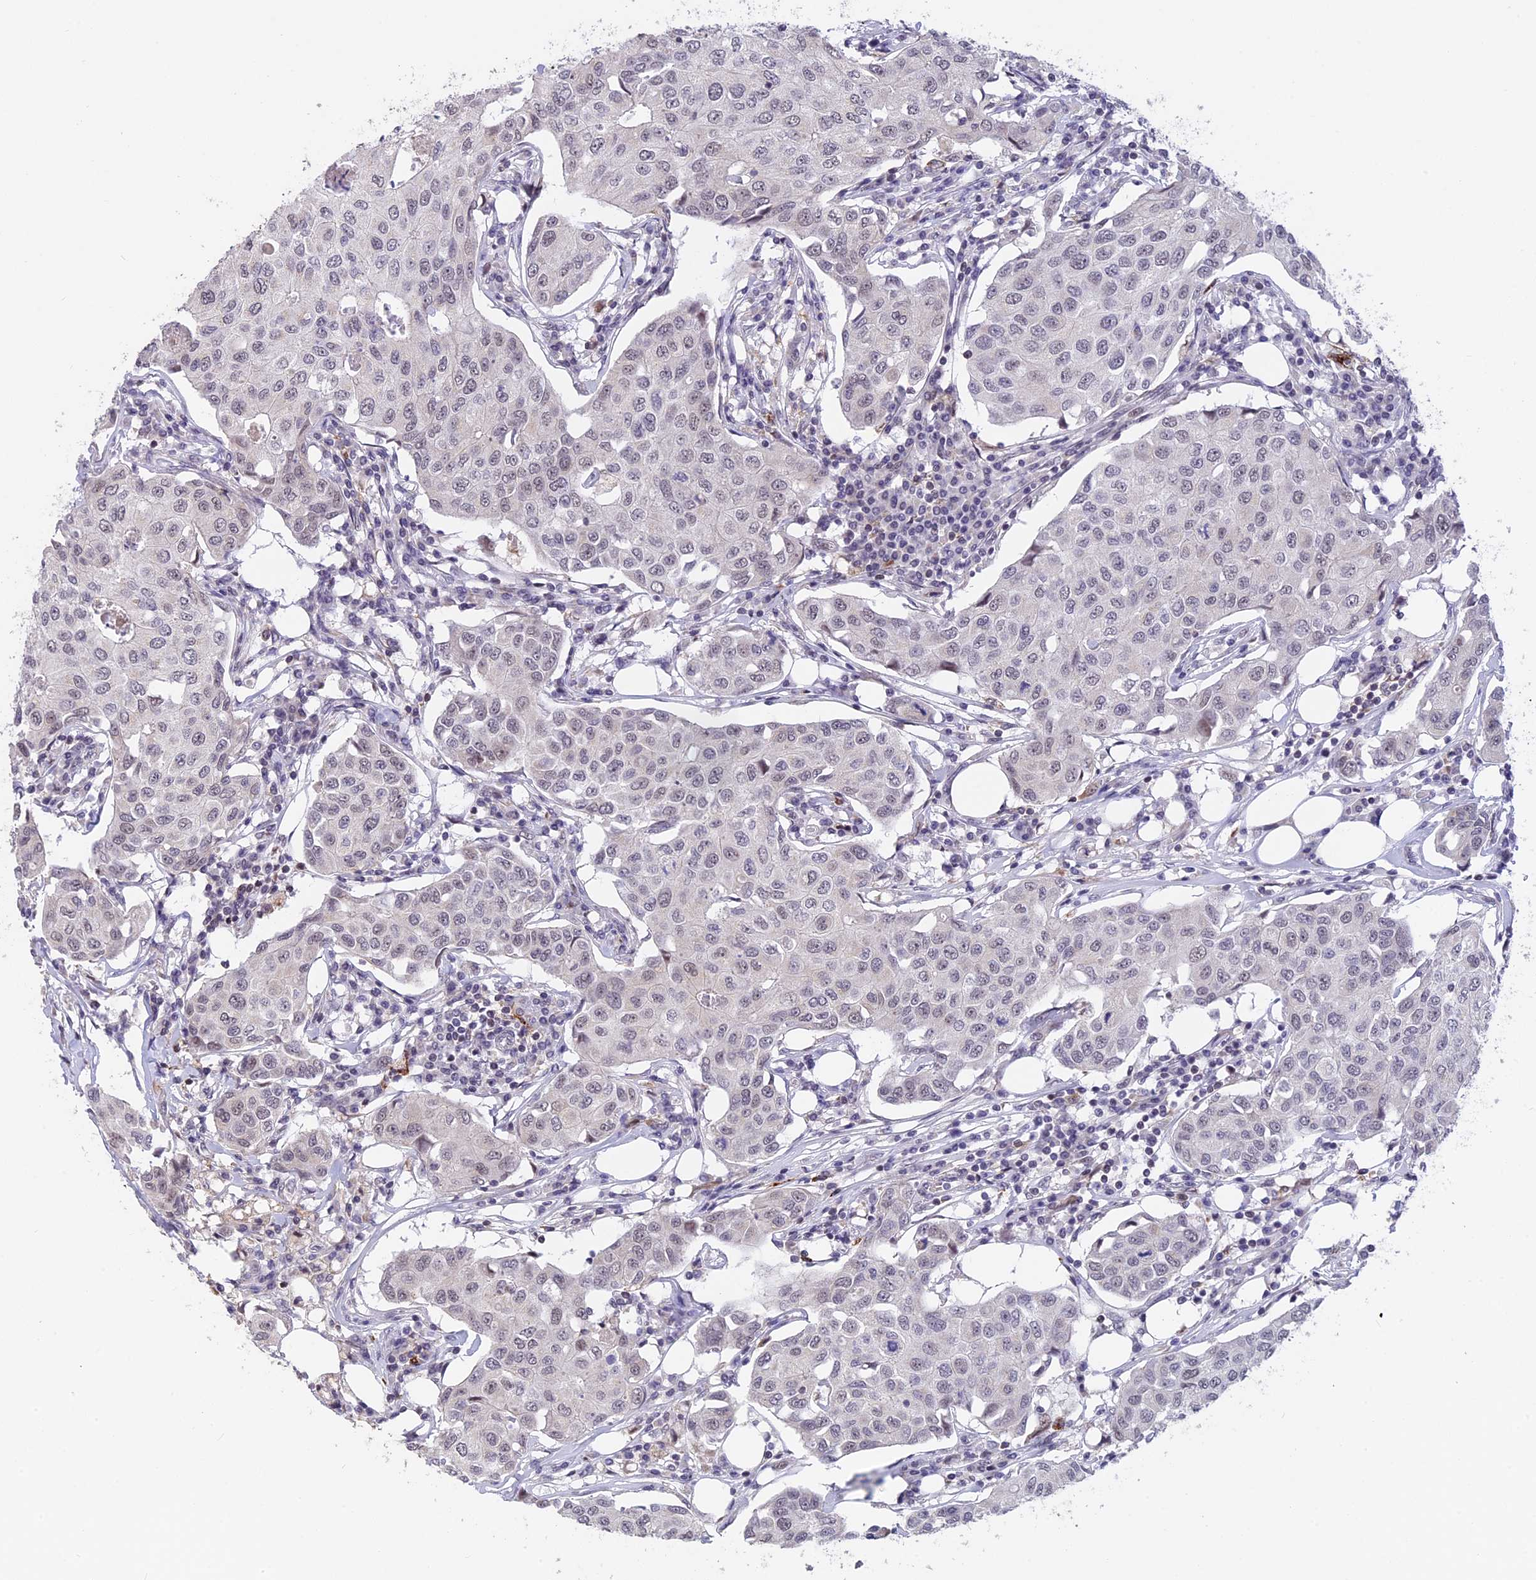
{"staining": {"intensity": "negative", "quantity": "none", "location": "none"}, "tissue": "breast cancer", "cell_type": "Tumor cells", "image_type": "cancer", "snomed": [{"axis": "morphology", "description": "Duct carcinoma"}, {"axis": "topography", "description": "Breast"}], "caption": "An image of invasive ductal carcinoma (breast) stained for a protein shows no brown staining in tumor cells.", "gene": "POLR2C", "patient": {"sex": "female", "age": 80}}